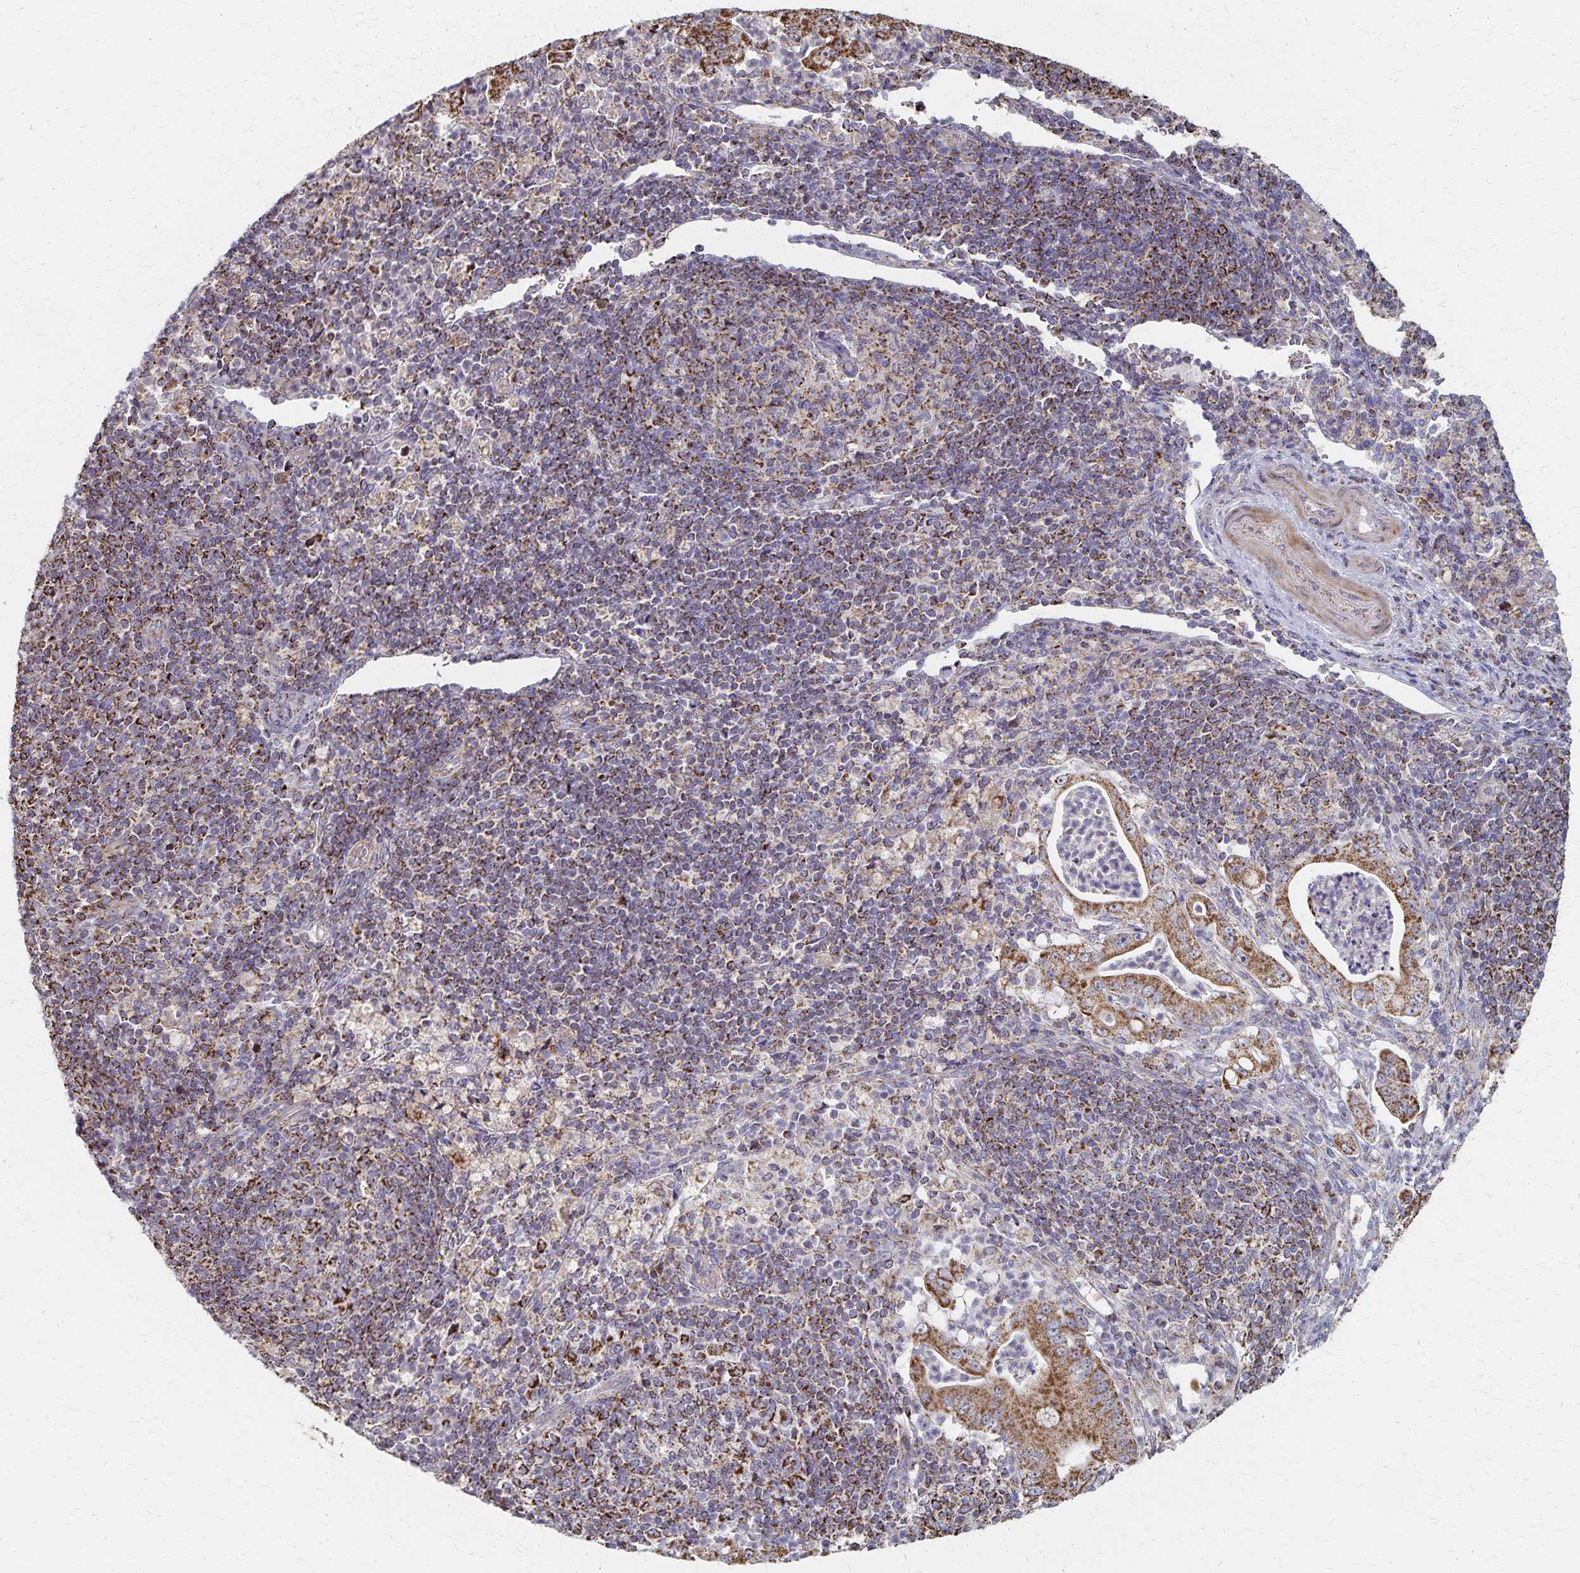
{"staining": {"intensity": "strong", "quantity": ">75%", "location": "cytoplasmic/membranous"}, "tissue": "pancreatic cancer", "cell_type": "Tumor cells", "image_type": "cancer", "snomed": [{"axis": "morphology", "description": "Adenocarcinoma, NOS"}, {"axis": "topography", "description": "Pancreas"}], "caption": "Strong cytoplasmic/membranous expression for a protein is appreciated in approximately >75% of tumor cells of pancreatic cancer (adenocarcinoma) using immunohistochemistry (IHC).", "gene": "DYRK4", "patient": {"sex": "male", "age": 71}}